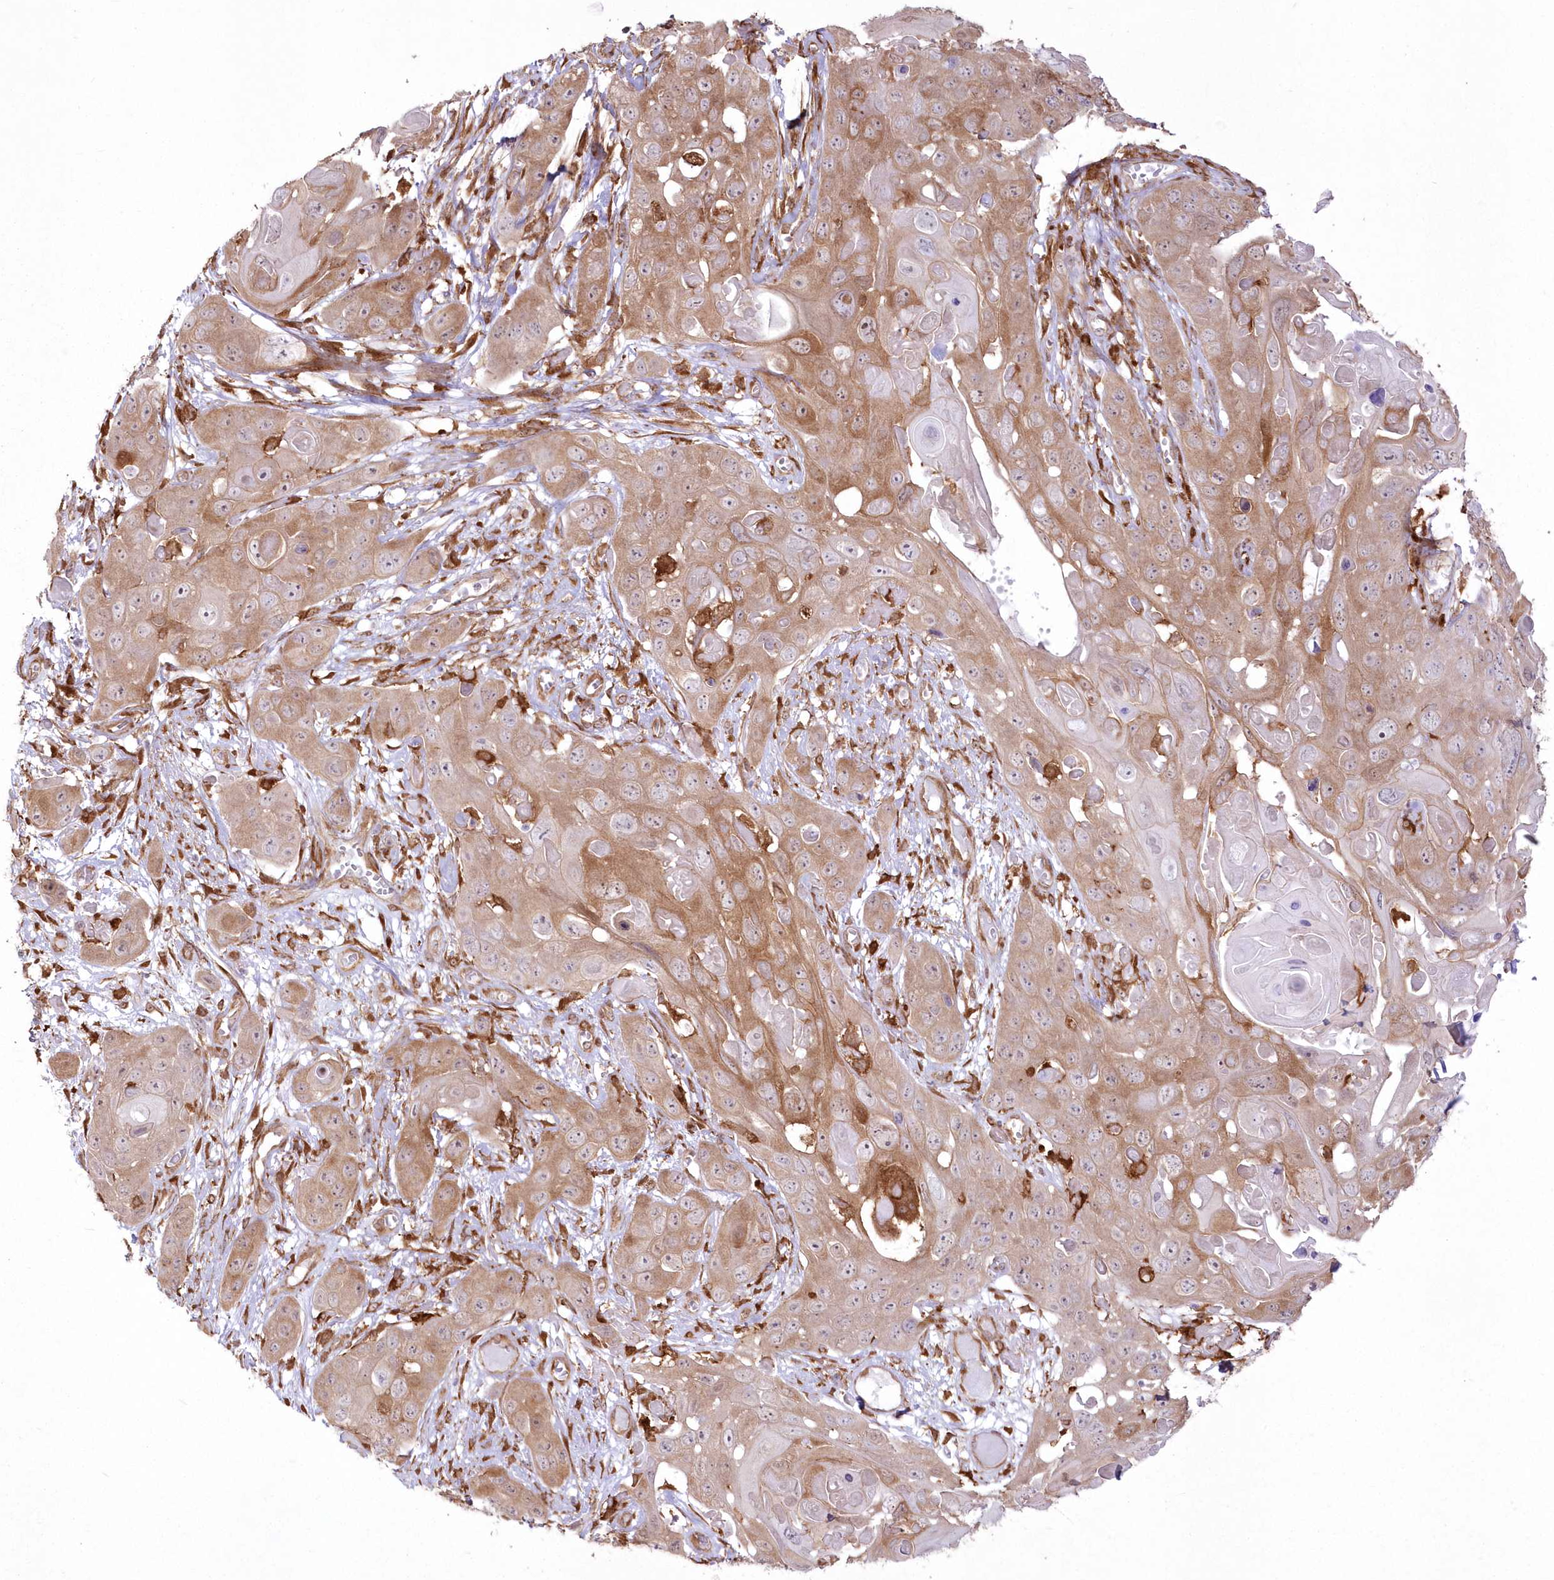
{"staining": {"intensity": "moderate", "quantity": ">75%", "location": "cytoplasmic/membranous"}, "tissue": "skin cancer", "cell_type": "Tumor cells", "image_type": "cancer", "snomed": [{"axis": "morphology", "description": "Squamous cell carcinoma, NOS"}, {"axis": "topography", "description": "Skin"}], "caption": "Immunohistochemical staining of human skin cancer (squamous cell carcinoma) displays moderate cytoplasmic/membranous protein staining in approximately >75% of tumor cells.", "gene": "SH3PXD2B", "patient": {"sex": "male", "age": 55}}